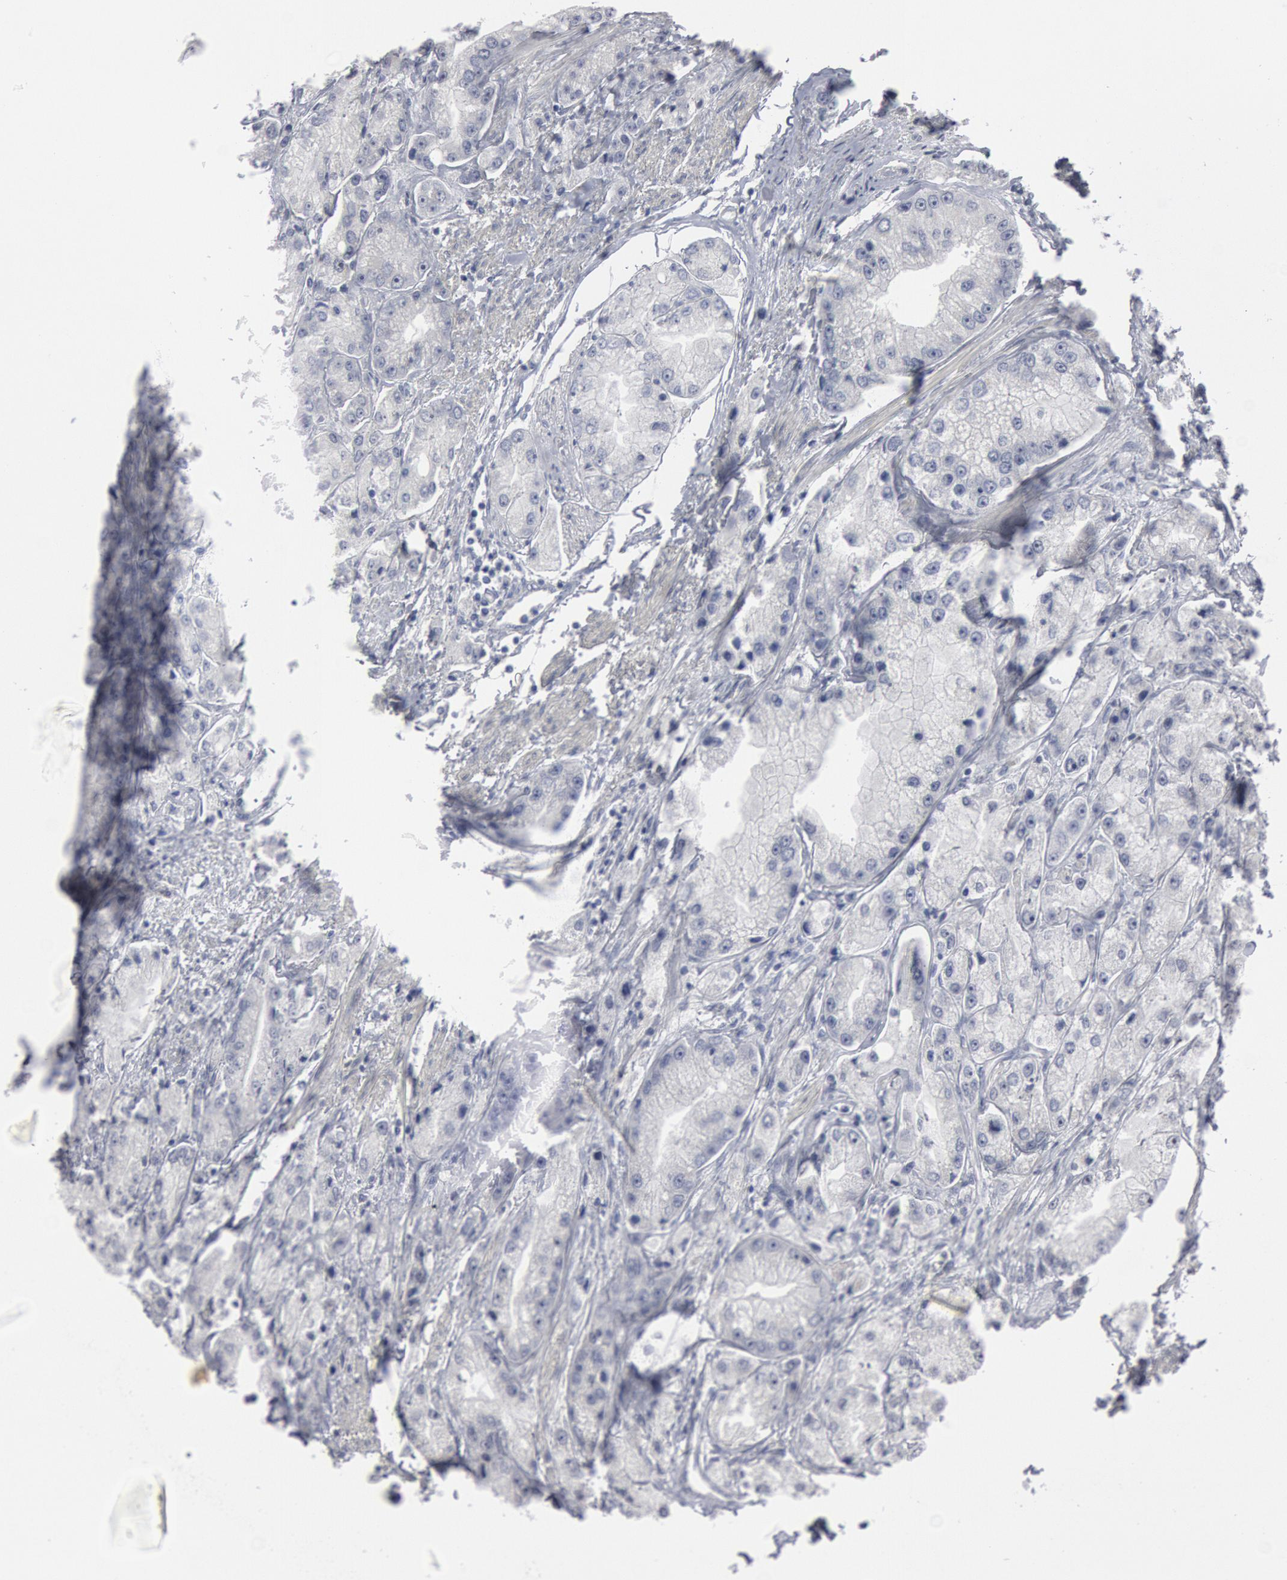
{"staining": {"intensity": "negative", "quantity": "none", "location": "none"}, "tissue": "prostate cancer", "cell_type": "Tumor cells", "image_type": "cancer", "snomed": [{"axis": "morphology", "description": "Adenocarcinoma, Medium grade"}, {"axis": "topography", "description": "Prostate"}], "caption": "Prostate cancer stained for a protein using IHC displays no positivity tumor cells.", "gene": "DMC1", "patient": {"sex": "male", "age": 72}}